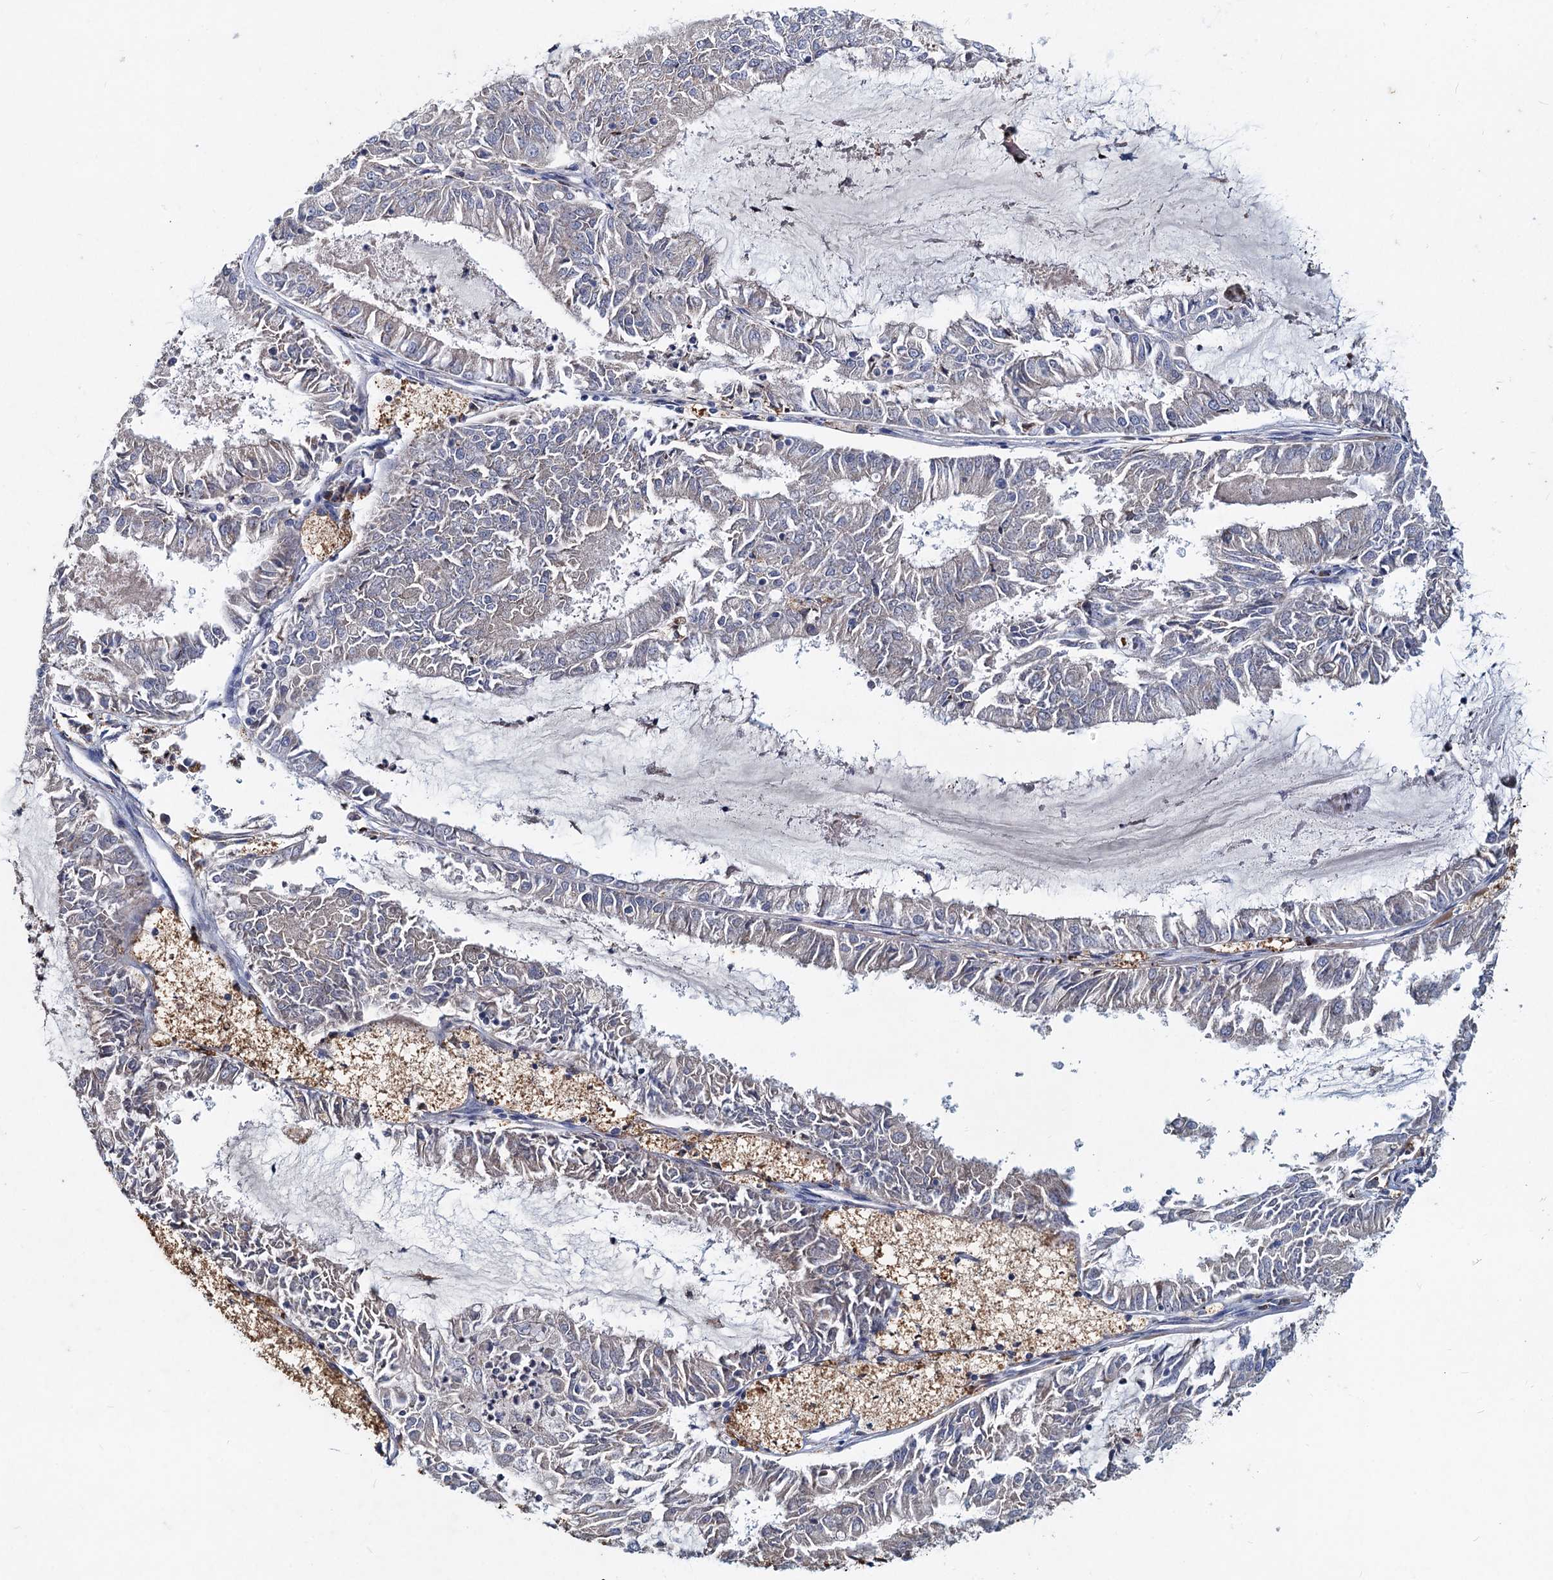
{"staining": {"intensity": "negative", "quantity": "none", "location": "none"}, "tissue": "endometrial cancer", "cell_type": "Tumor cells", "image_type": "cancer", "snomed": [{"axis": "morphology", "description": "Adenocarcinoma, NOS"}, {"axis": "topography", "description": "Endometrium"}], "caption": "Immunohistochemistry (IHC) micrograph of human endometrial cancer stained for a protein (brown), which displays no staining in tumor cells.", "gene": "TMX2", "patient": {"sex": "female", "age": 57}}